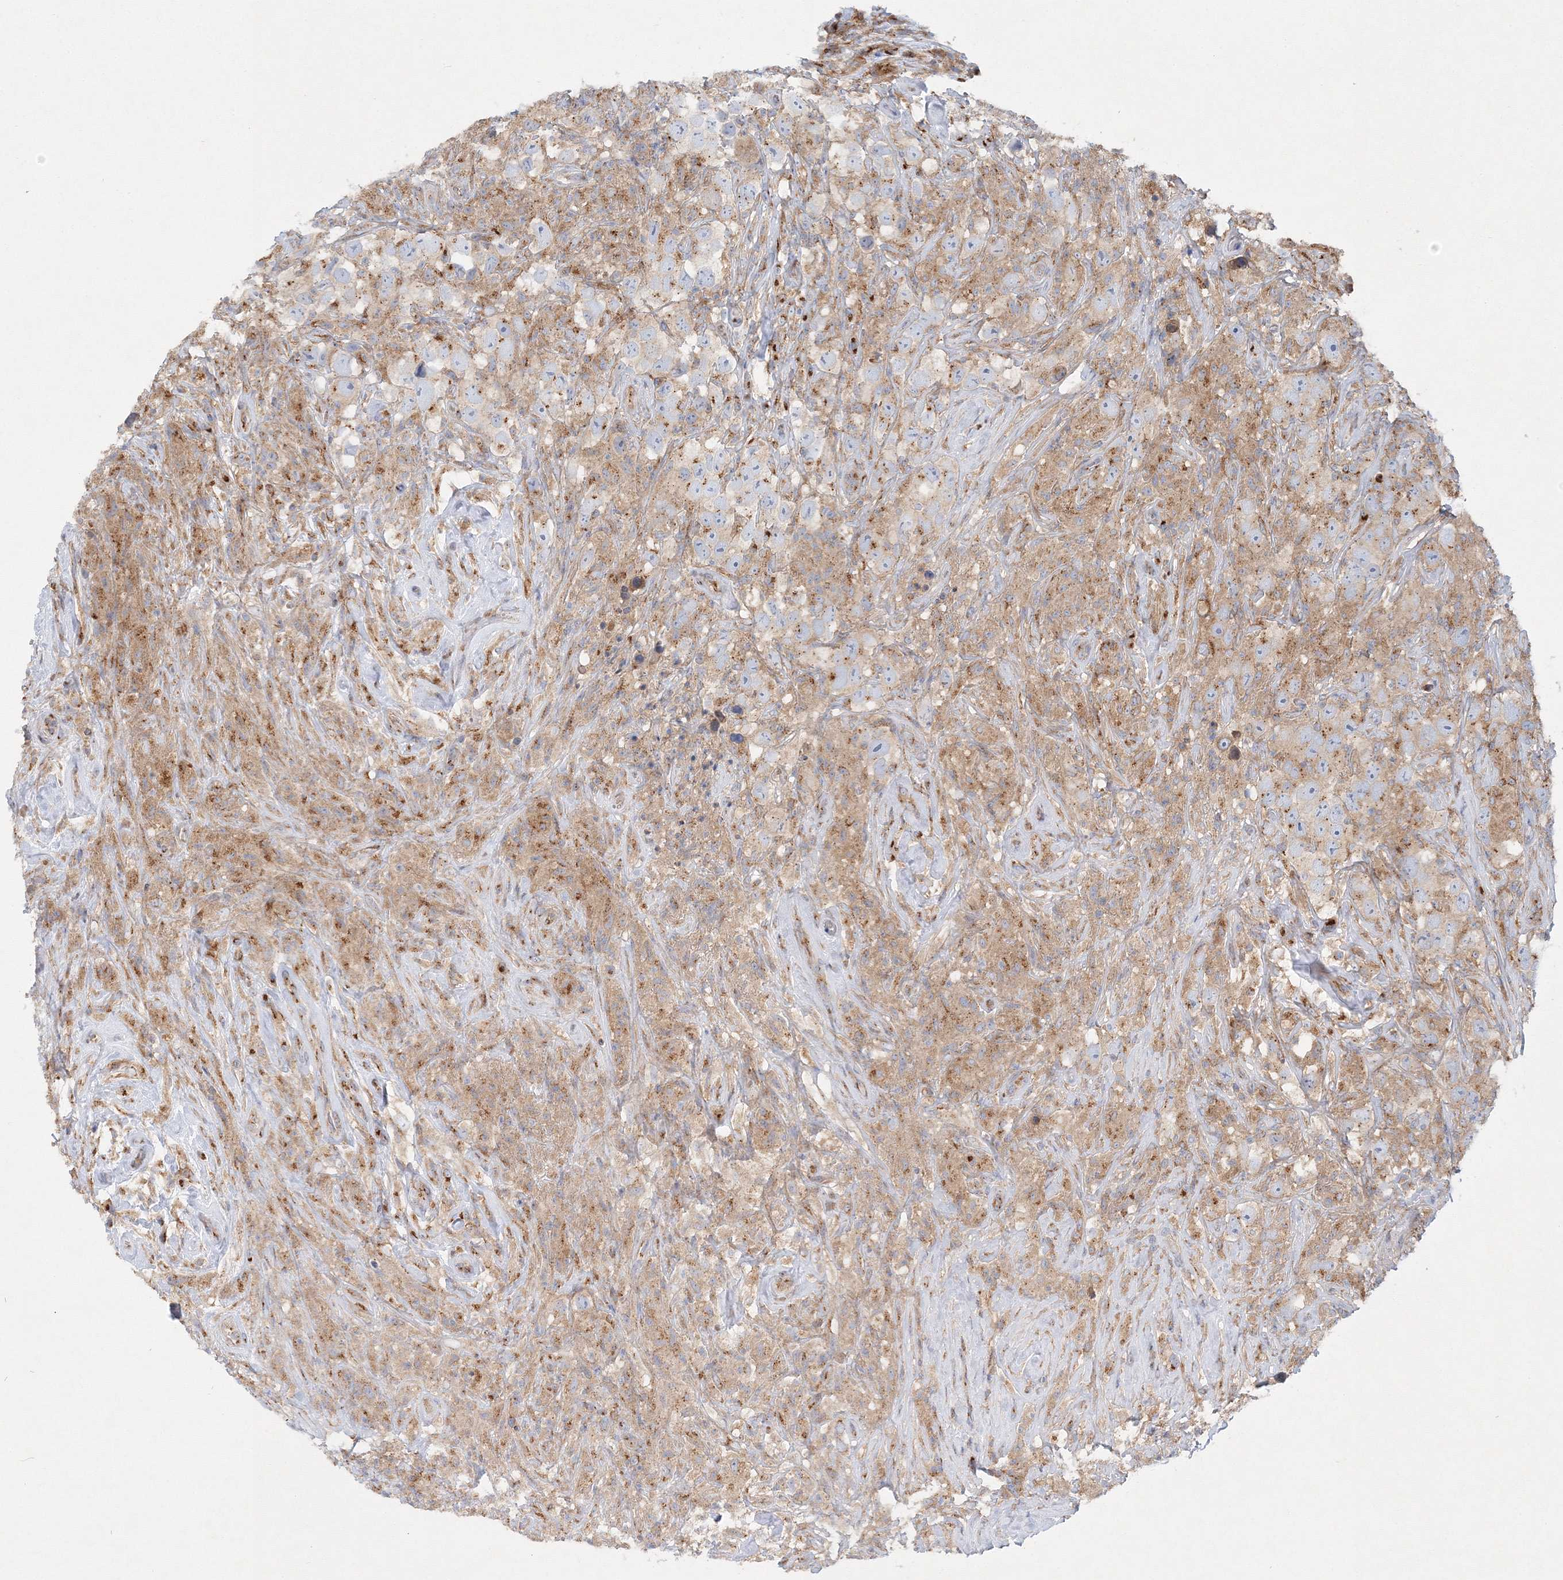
{"staining": {"intensity": "moderate", "quantity": "<25%", "location": "cytoplasmic/membranous"}, "tissue": "testis cancer", "cell_type": "Tumor cells", "image_type": "cancer", "snomed": [{"axis": "morphology", "description": "Seminoma, NOS"}, {"axis": "topography", "description": "Testis"}], "caption": "A histopathology image of testis cancer stained for a protein reveals moderate cytoplasmic/membranous brown staining in tumor cells.", "gene": "SEC23IP", "patient": {"sex": "male", "age": 49}}